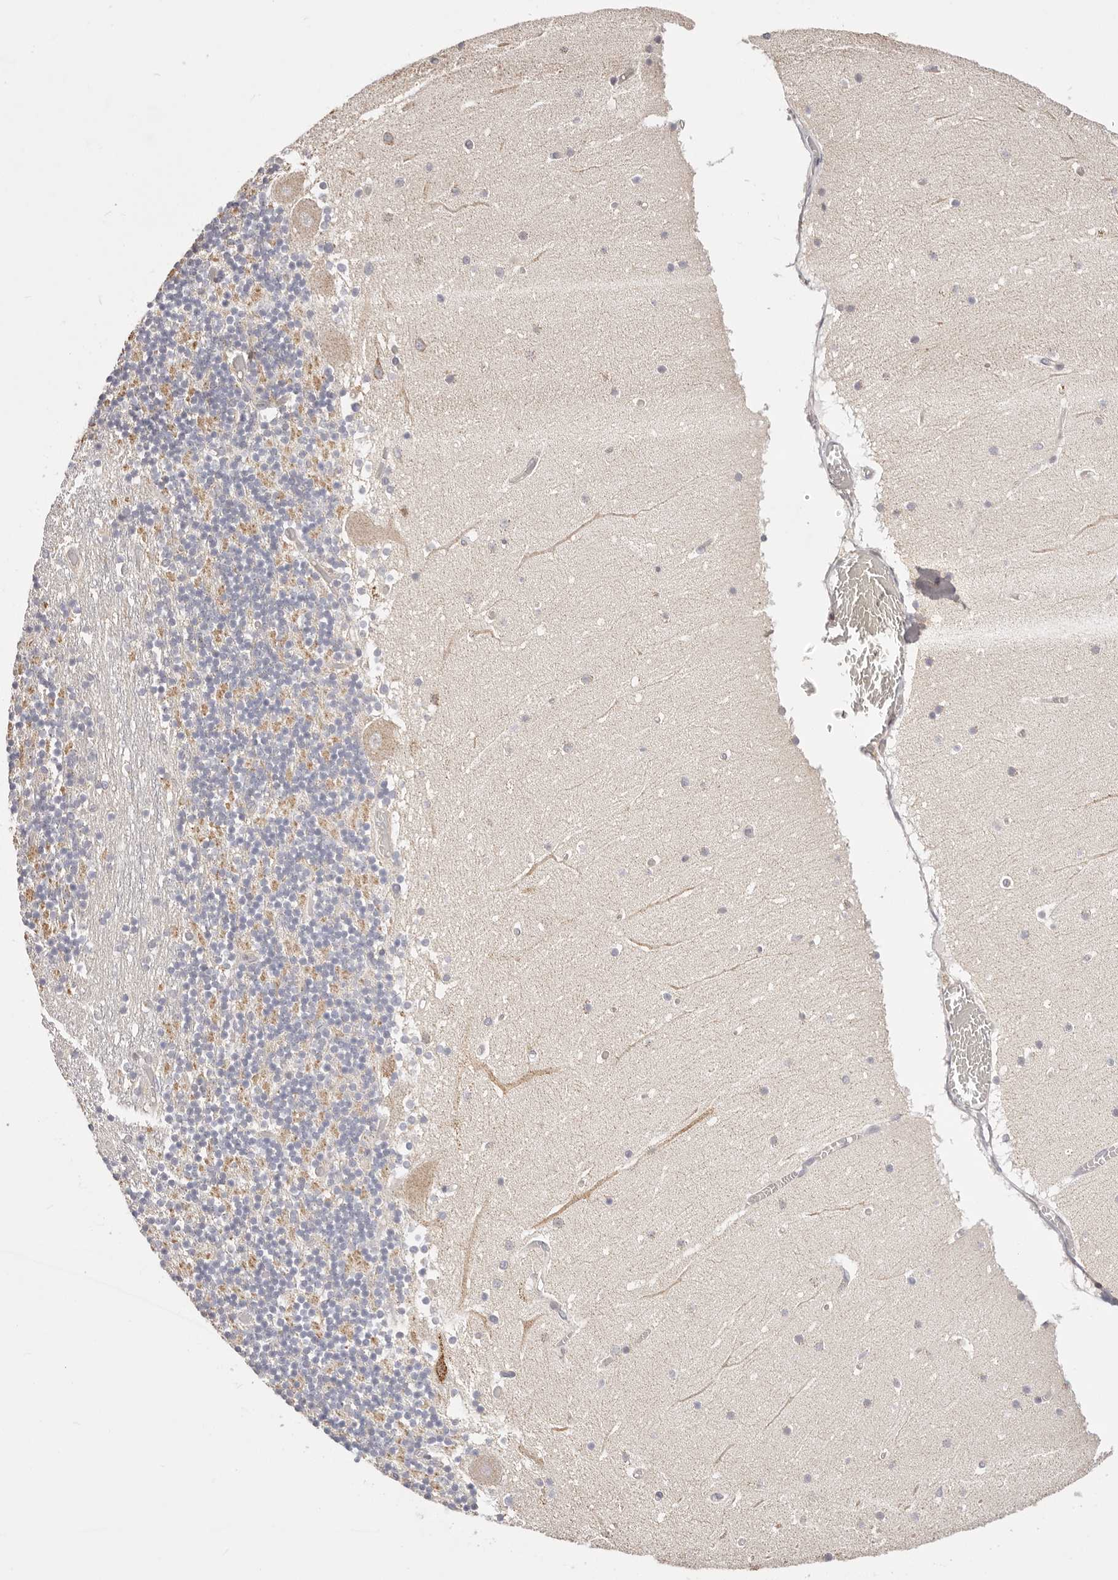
{"staining": {"intensity": "negative", "quantity": "none", "location": "none"}, "tissue": "cerebellum", "cell_type": "Cells in granular layer", "image_type": "normal", "snomed": [{"axis": "morphology", "description": "Normal tissue, NOS"}, {"axis": "topography", "description": "Cerebellum"}], "caption": "Unremarkable cerebellum was stained to show a protein in brown. There is no significant positivity in cells in granular layer.", "gene": "KCMF1", "patient": {"sex": "female", "age": 28}}